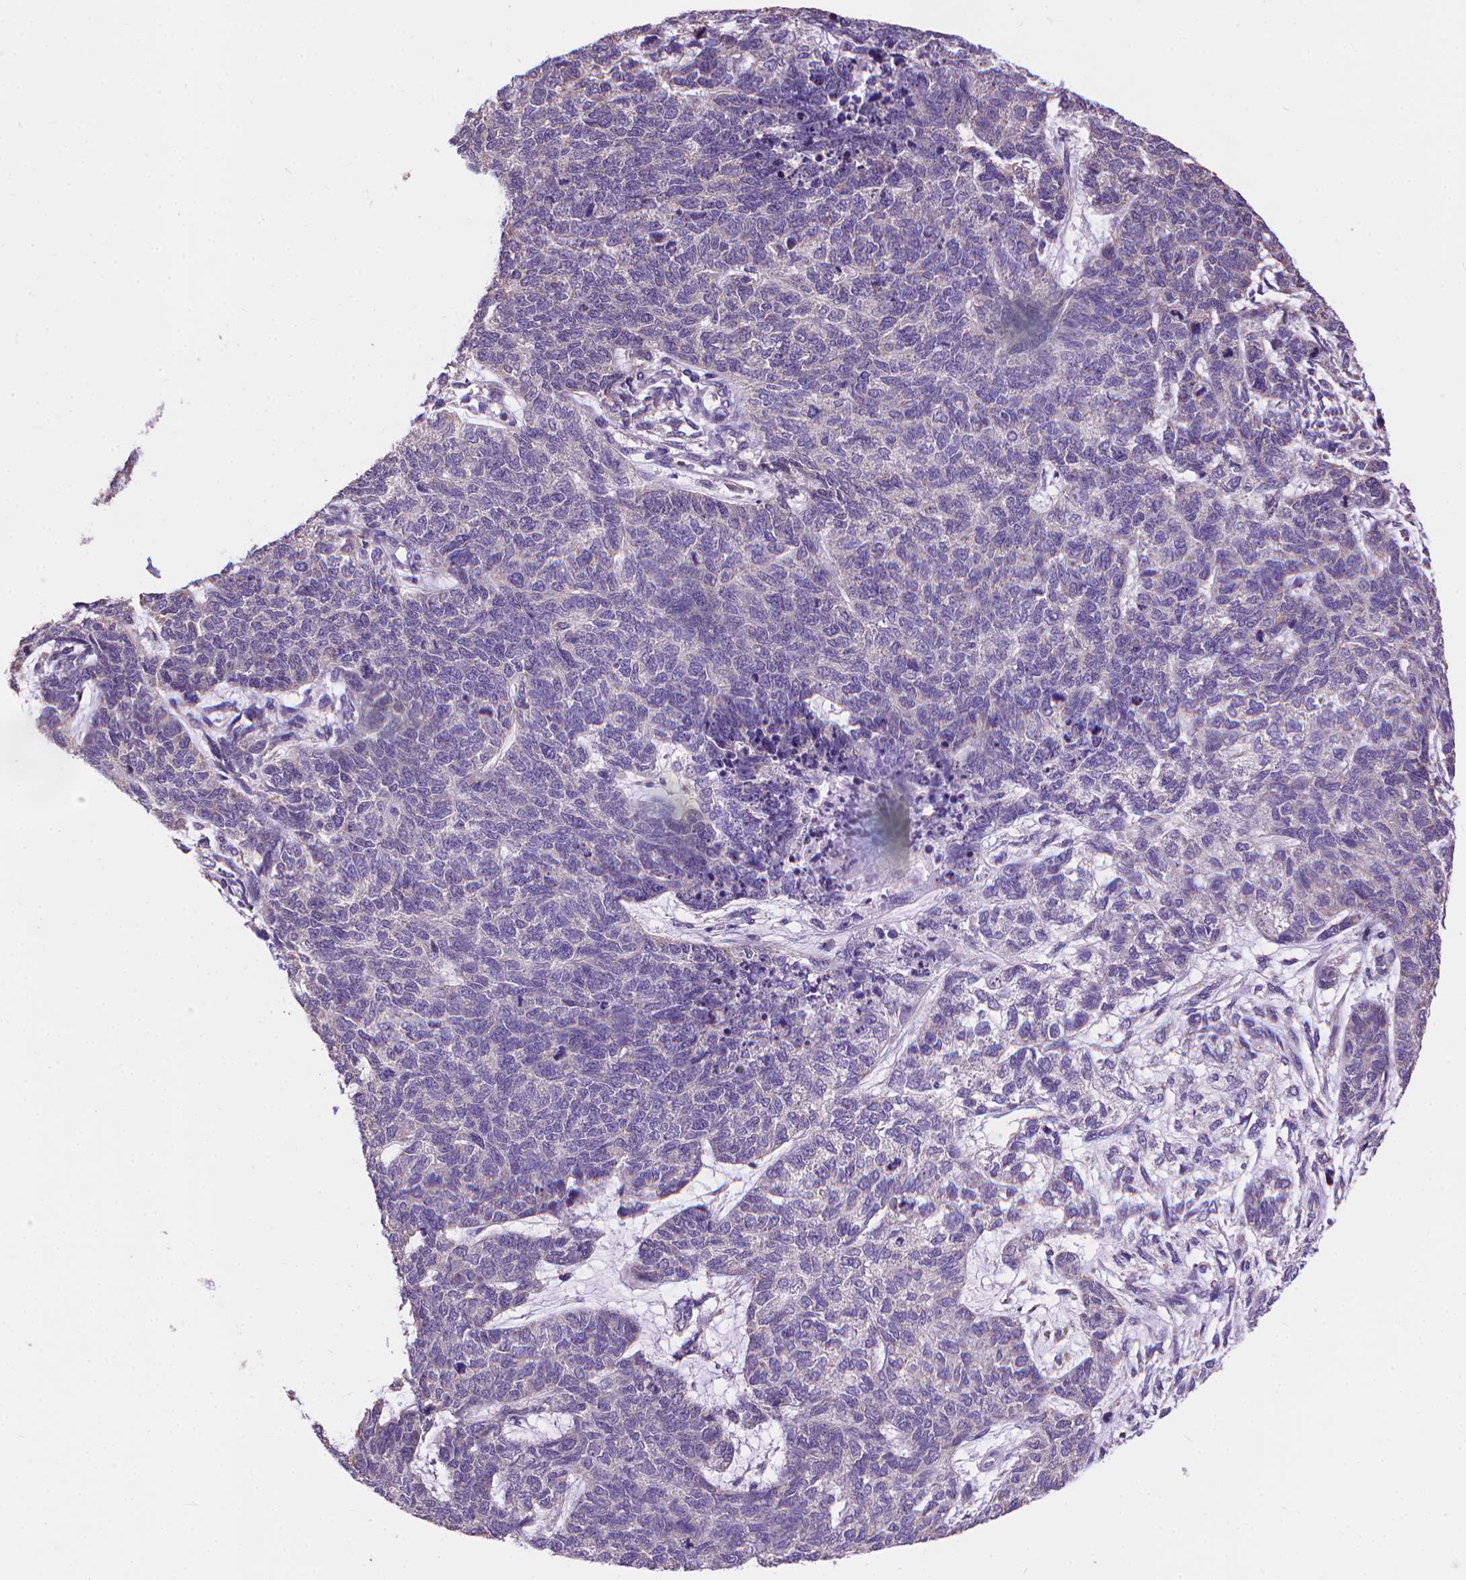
{"staining": {"intensity": "negative", "quantity": "none", "location": "none"}, "tissue": "cervical cancer", "cell_type": "Tumor cells", "image_type": "cancer", "snomed": [{"axis": "morphology", "description": "Squamous cell carcinoma, NOS"}, {"axis": "topography", "description": "Cervix"}], "caption": "DAB (3,3'-diaminobenzidine) immunohistochemical staining of cervical cancer (squamous cell carcinoma) reveals no significant staining in tumor cells.", "gene": "SYN1", "patient": {"sex": "female", "age": 63}}